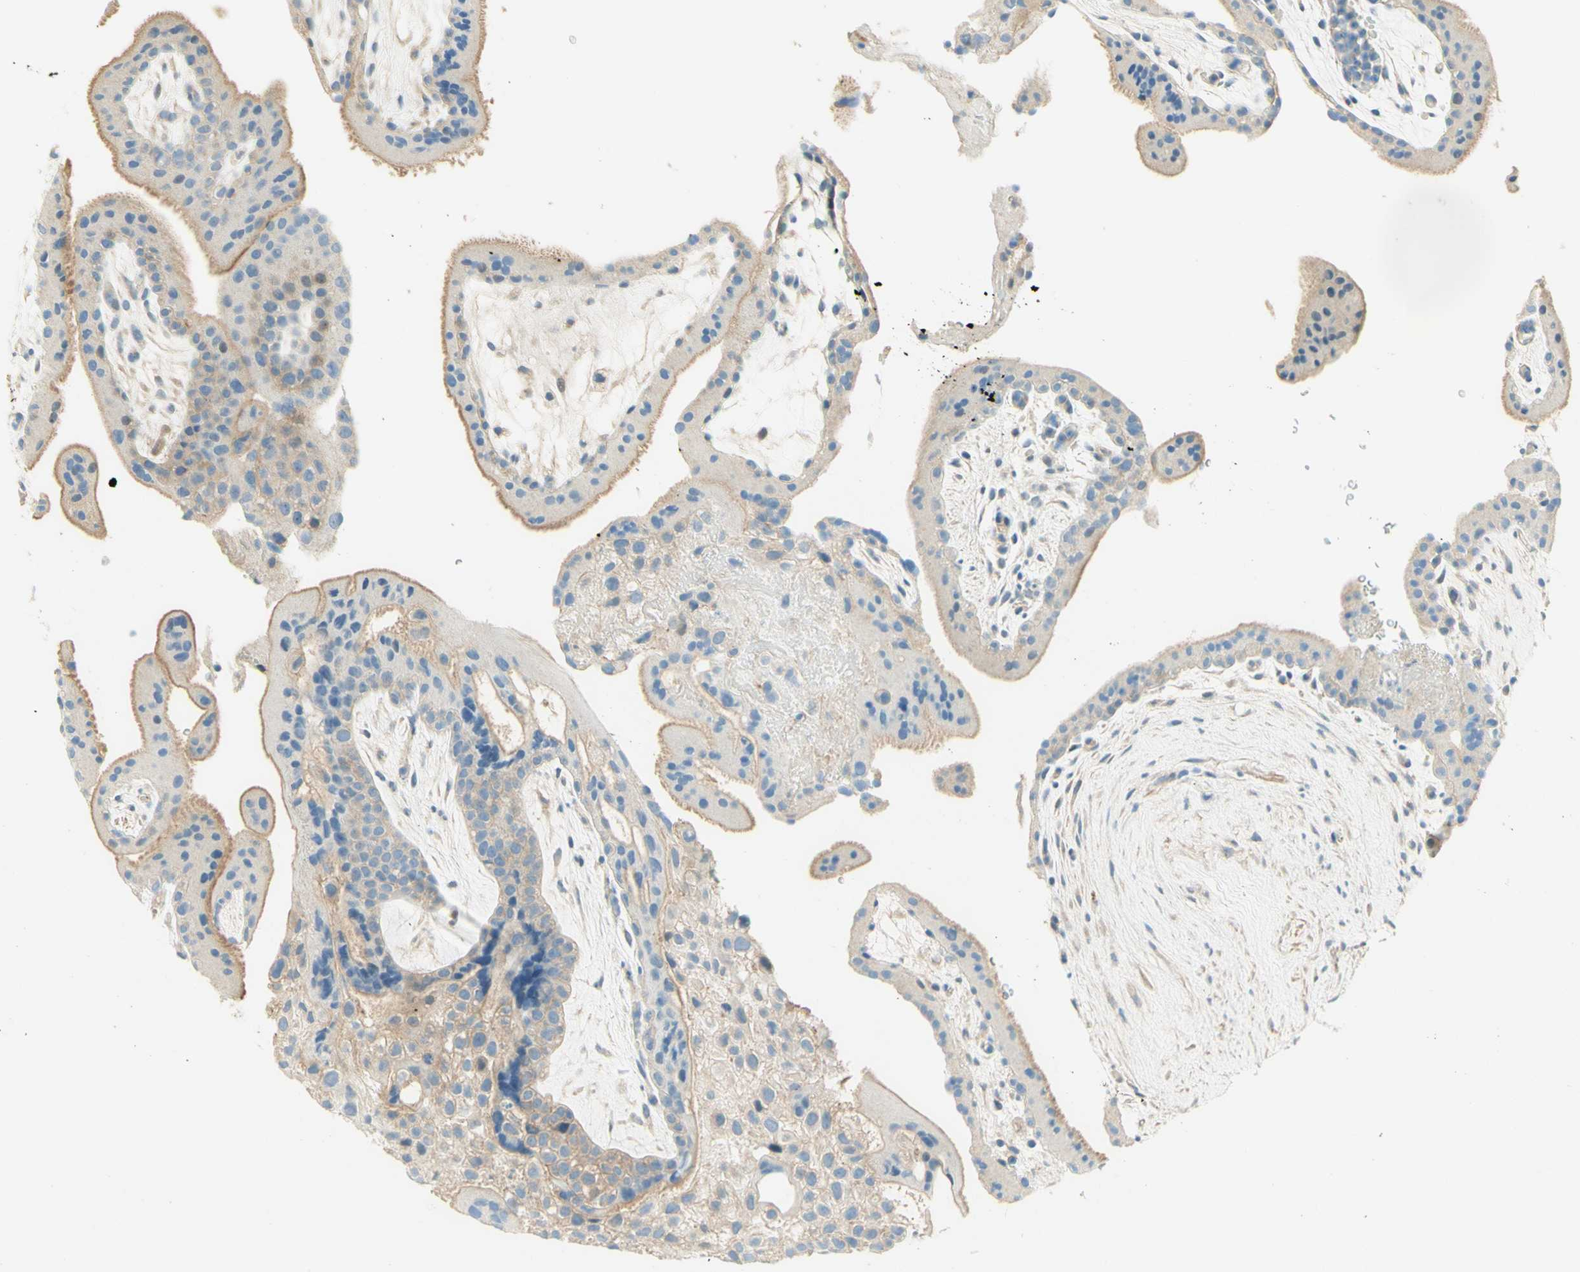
{"staining": {"intensity": "moderate", "quantity": "25%-75%", "location": "cytoplasmic/membranous"}, "tissue": "placenta", "cell_type": "Trophoblastic cells", "image_type": "normal", "snomed": [{"axis": "morphology", "description": "Normal tissue, NOS"}, {"axis": "topography", "description": "Placenta"}], "caption": "Protein staining displays moderate cytoplasmic/membranous expression in about 25%-75% of trophoblastic cells in normal placenta.", "gene": "PROM1", "patient": {"sex": "female", "age": 19}}